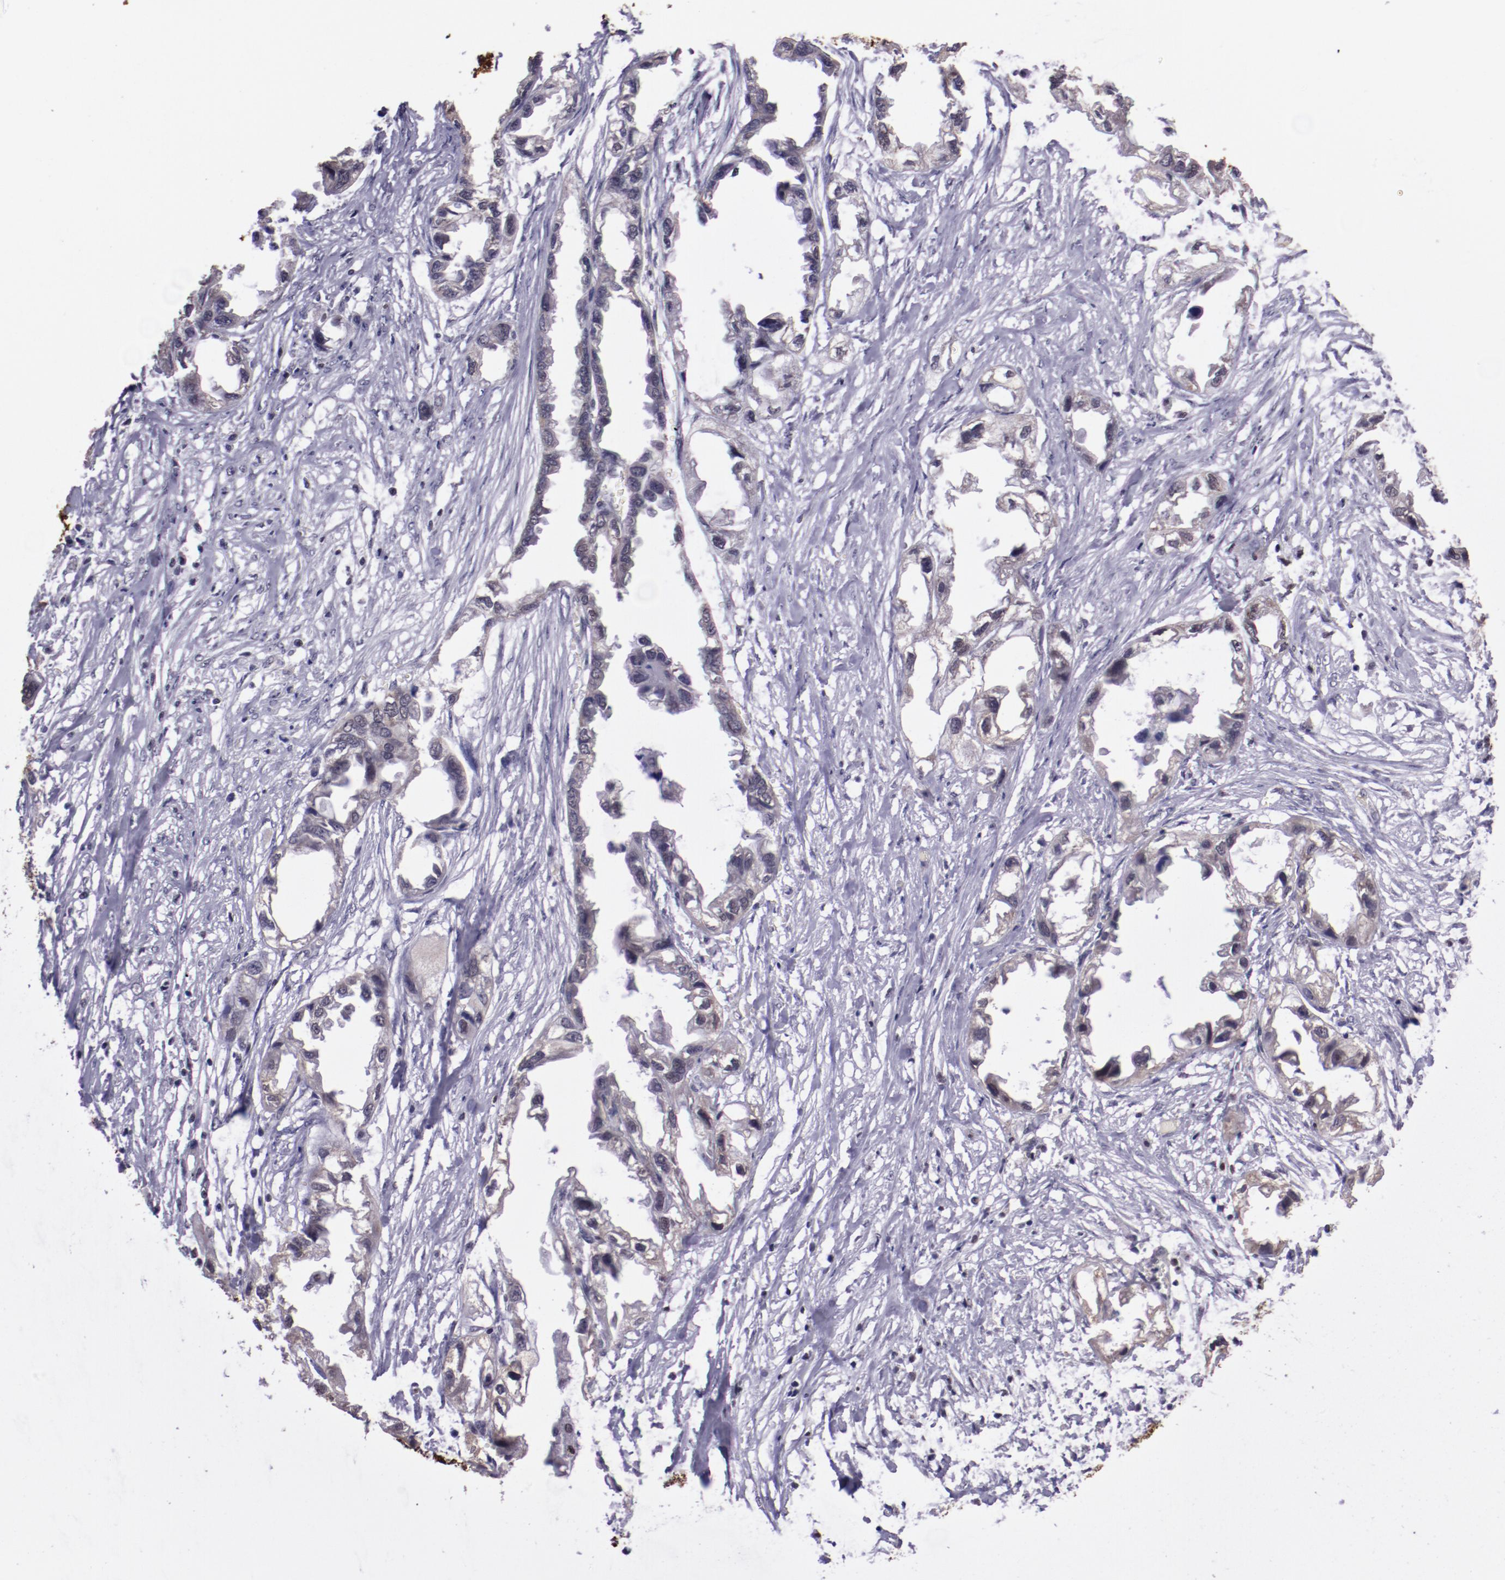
{"staining": {"intensity": "weak", "quantity": "25%-75%", "location": "cytoplasmic/membranous"}, "tissue": "endometrial cancer", "cell_type": "Tumor cells", "image_type": "cancer", "snomed": [{"axis": "morphology", "description": "Adenocarcinoma, NOS"}, {"axis": "topography", "description": "Endometrium"}], "caption": "Adenocarcinoma (endometrial) stained with immunohistochemistry demonstrates weak cytoplasmic/membranous staining in about 25%-75% of tumor cells. The staining is performed using DAB brown chromogen to label protein expression. The nuclei are counter-stained blue using hematoxylin.", "gene": "ELF1", "patient": {"sex": "female", "age": 67}}